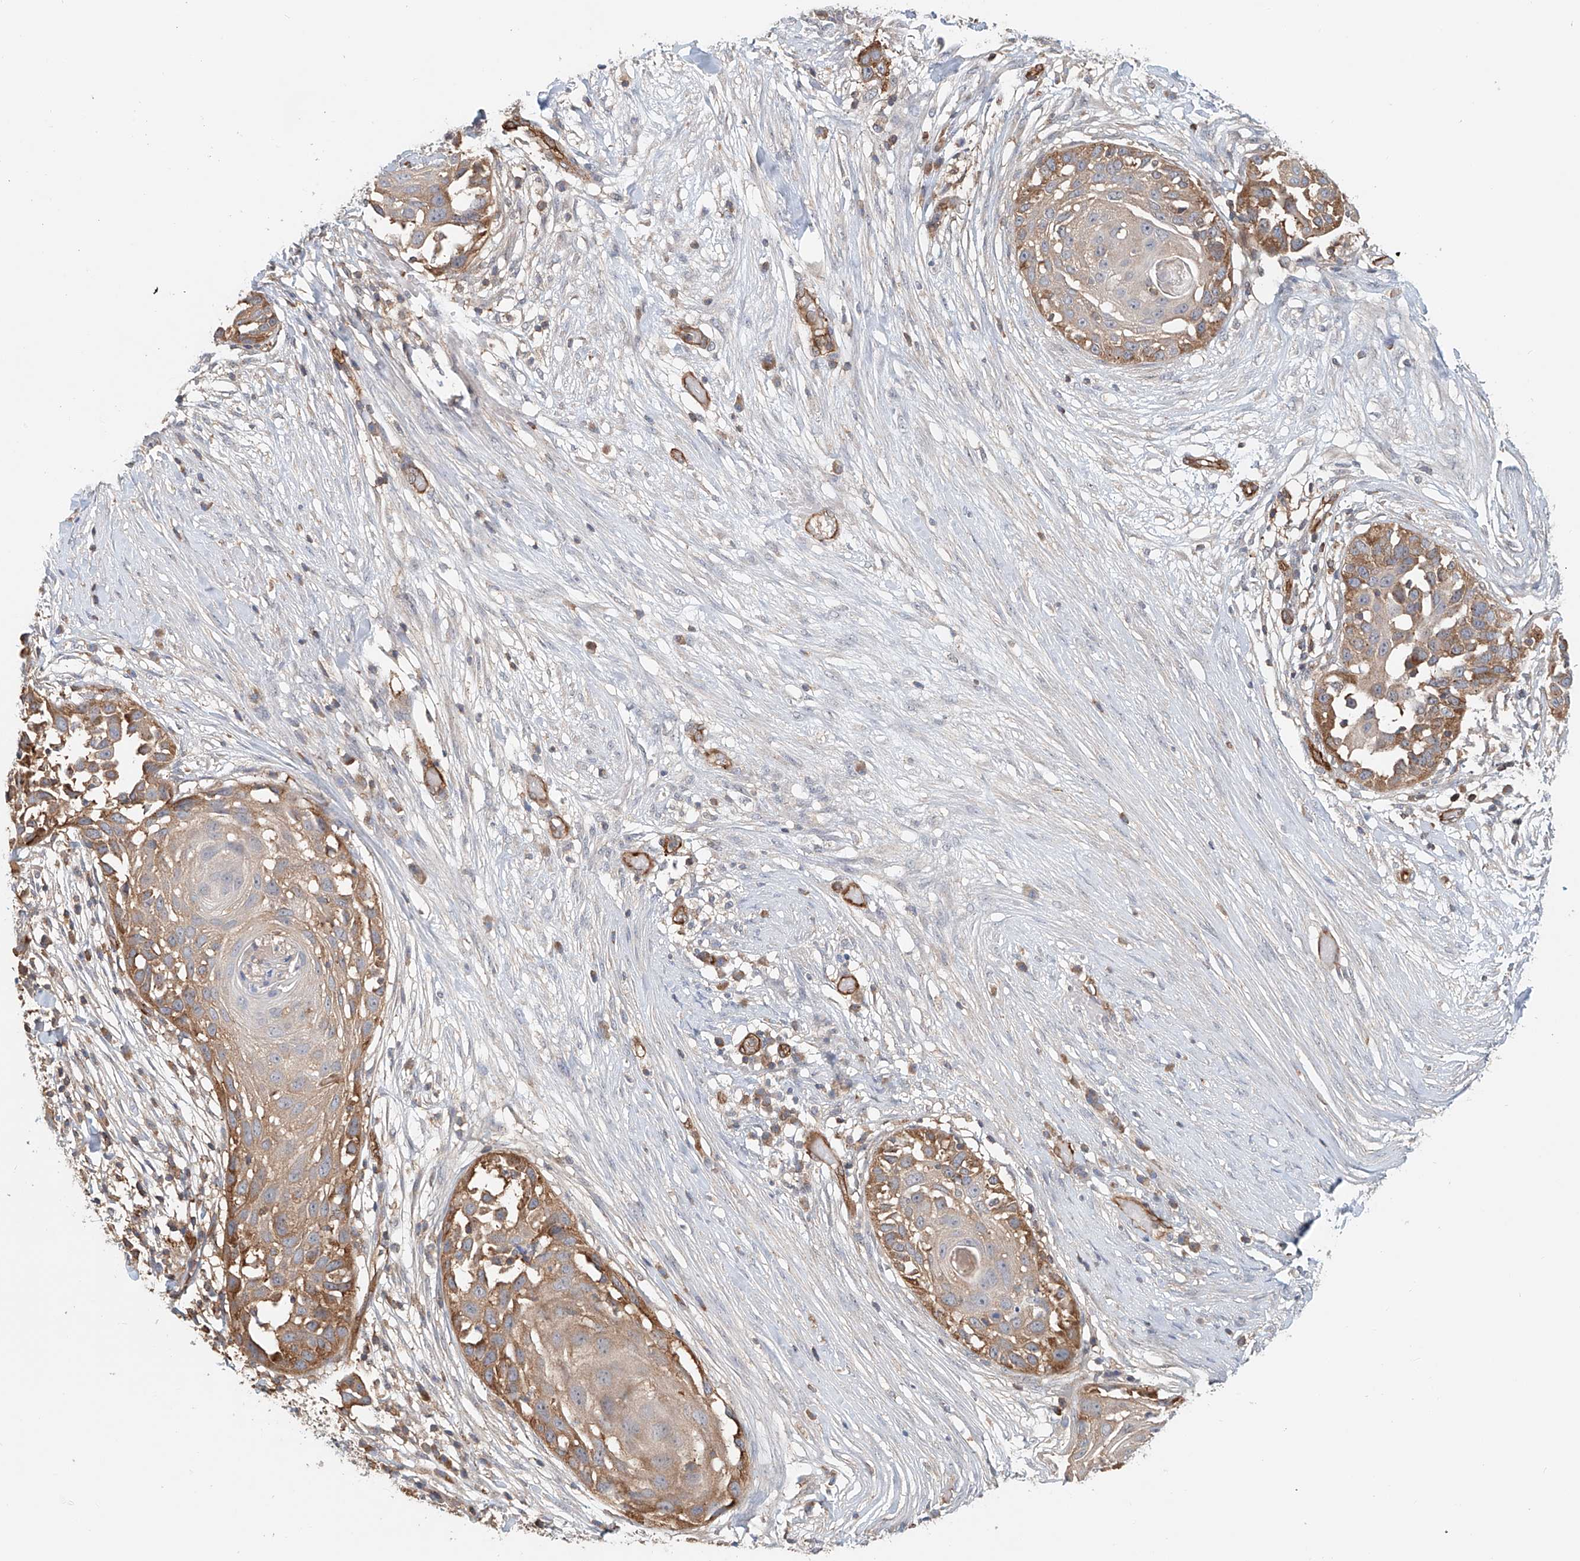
{"staining": {"intensity": "moderate", "quantity": "<25%", "location": "cytoplasmic/membranous"}, "tissue": "skin cancer", "cell_type": "Tumor cells", "image_type": "cancer", "snomed": [{"axis": "morphology", "description": "Squamous cell carcinoma, NOS"}, {"axis": "topography", "description": "Skin"}], "caption": "High-power microscopy captured an IHC photomicrograph of skin squamous cell carcinoma, revealing moderate cytoplasmic/membranous staining in about <25% of tumor cells.", "gene": "FRYL", "patient": {"sex": "female", "age": 44}}